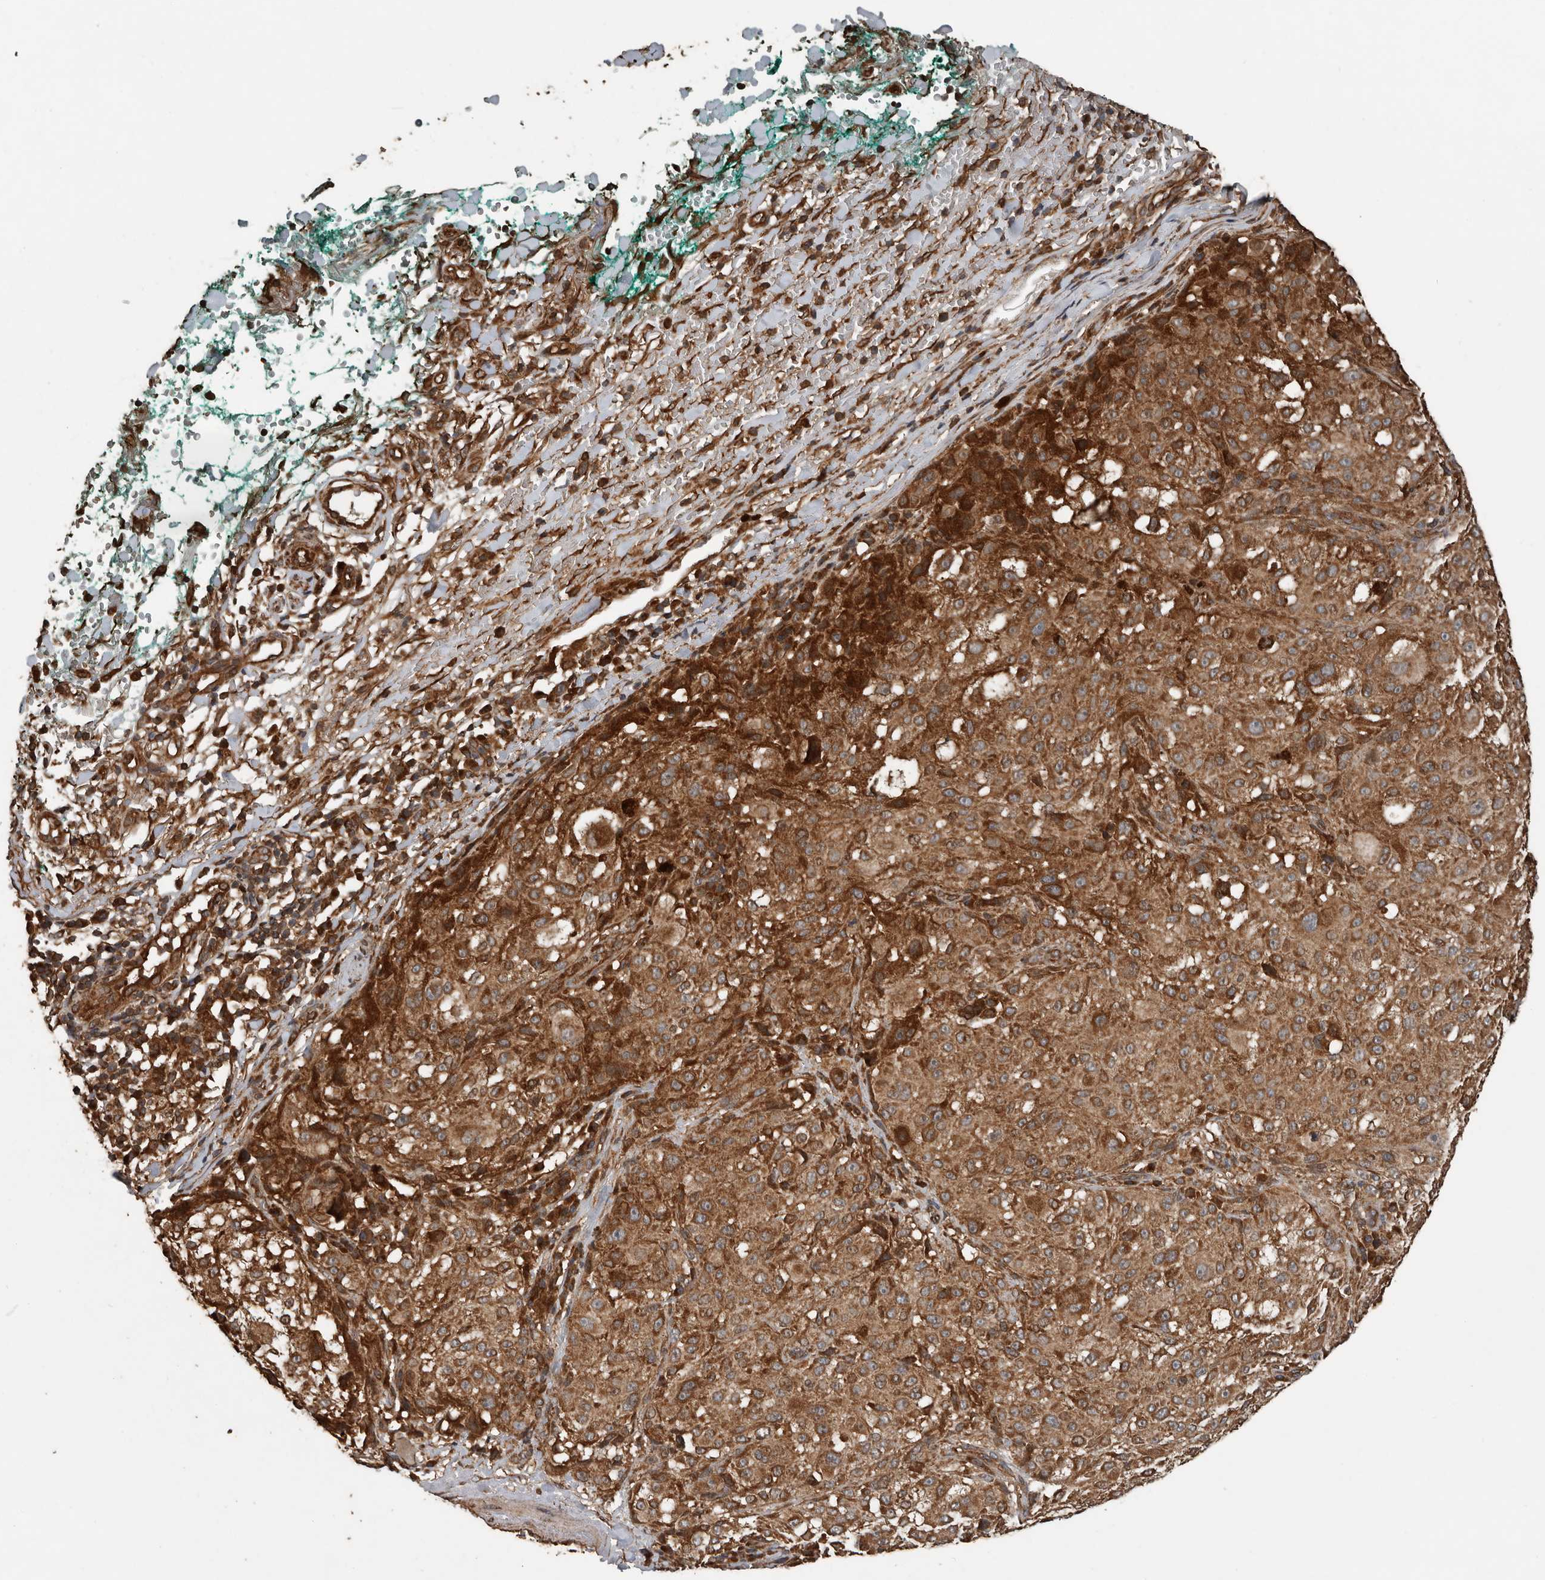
{"staining": {"intensity": "moderate", "quantity": ">75%", "location": "cytoplasmic/membranous"}, "tissue": "melanoma", "cell_type": "Tumor cells", "image_type": "cancer", "snomed": [{"axis": "morphology", "description": "Necrosis, NOS"}, {"axis": "morphology", "description": "Malignant melanoma, NOS"}, {"axis": "topography", "description": "Skin"}], "caption": "DAB immunohistochemical staining of melanoma reveals moderate cytoplasmic/membranous protein positivity in about >75% of tumor cells. (brown staining indicates protein expression, while blue staining denotes nuclei).", "gene": "YOD1", "patient": {"sex": "female", "age": 87}}